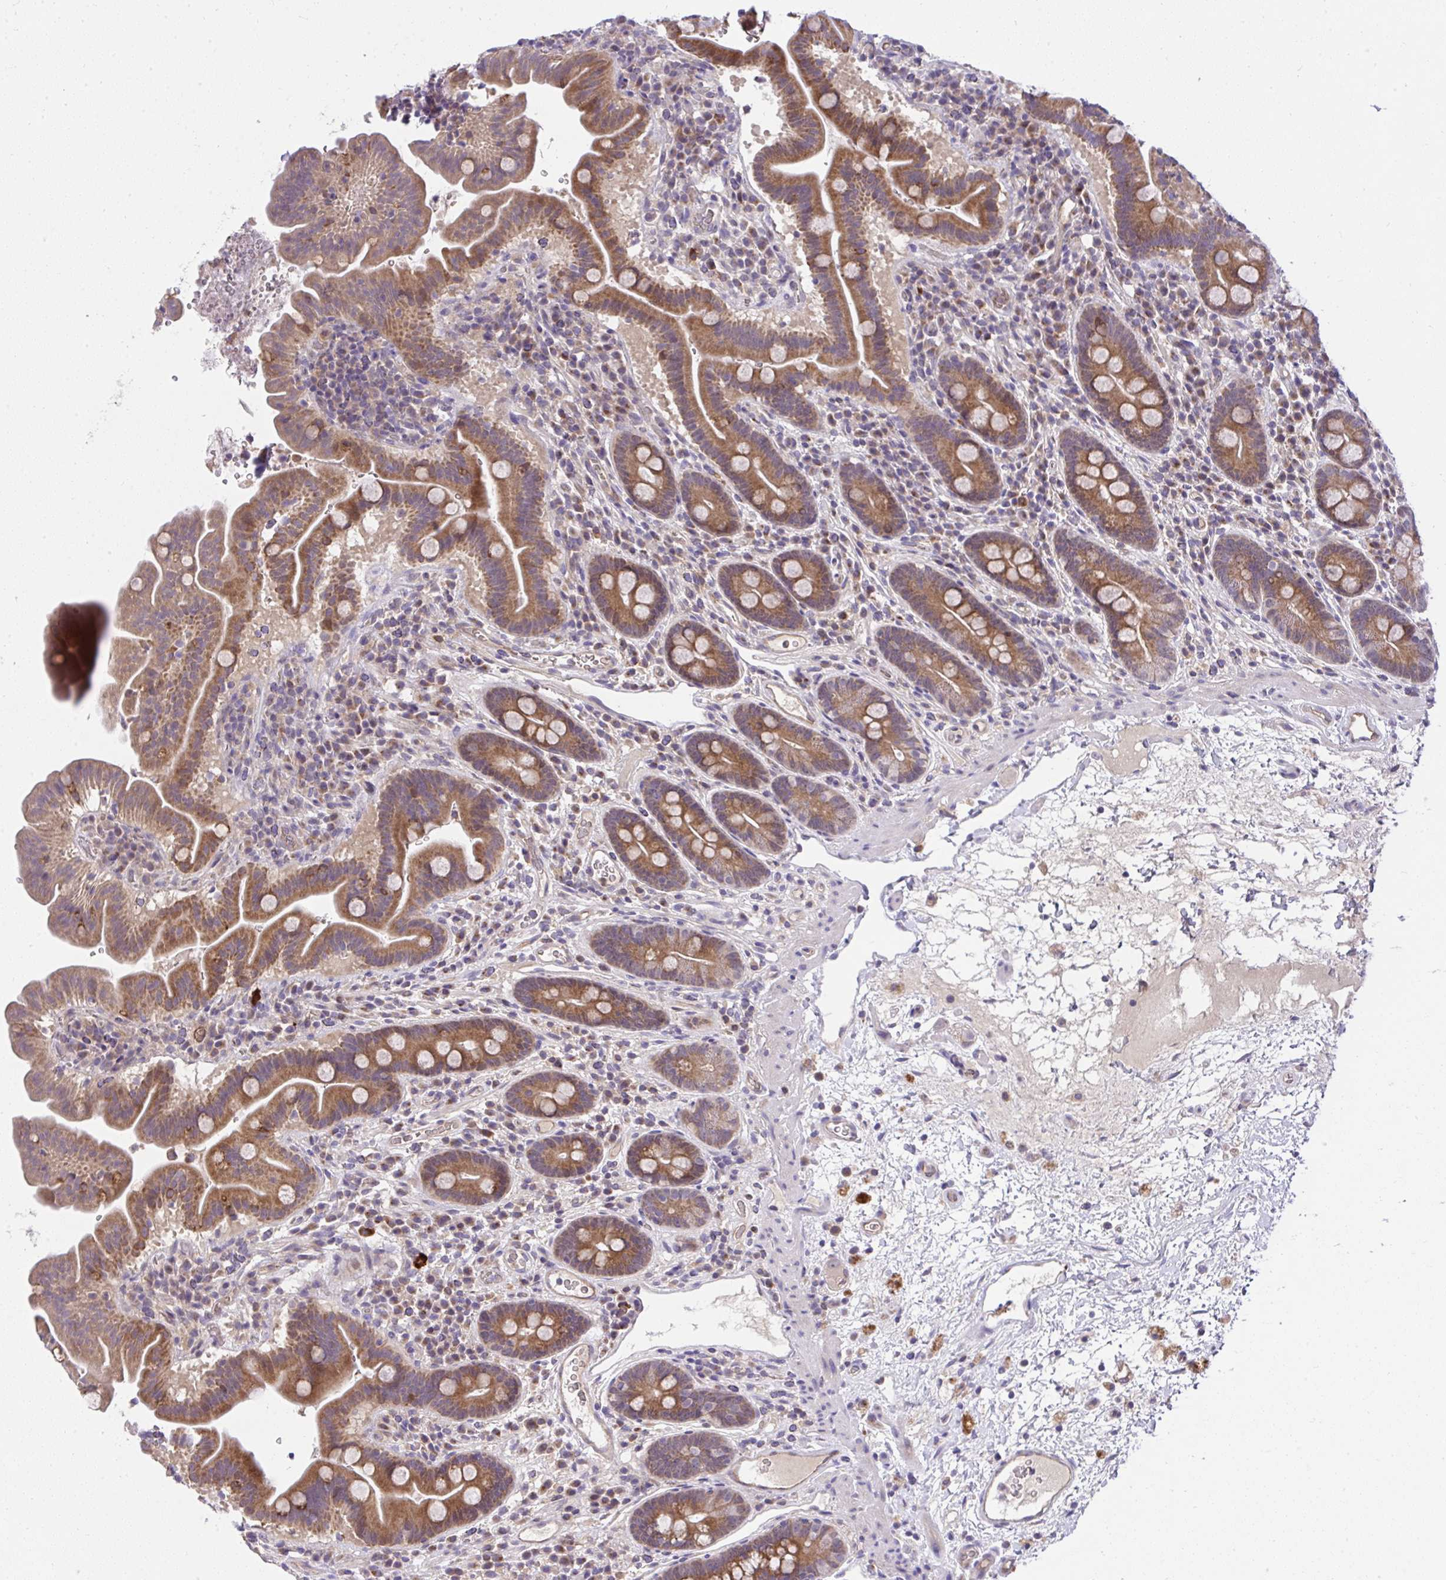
{"staining": {"intensity": "moderate", "quantity": ">75%", "location": "cytoplasmic/membranous"}, "tissue": "small intestine", "cell_type": "Glandular cells", "image_type": "normal", "snomed": [{"axis": "morphology", "description": "Normal tissue, NOS"}, {"axis": "topography", "description": "Small intestine"}], "caption": "Immunohistochemistry histopathology image of normal small intestine: human small intestine stained using IHC exhibits medium levels of moderate protein expression localized specifically in the cytoplasmic/membranous of glandular cells, appearing as a cytoplasmic/membranous brown color.", "gene": "CHIA", "patient": {"sex": "male", "age": 26}}